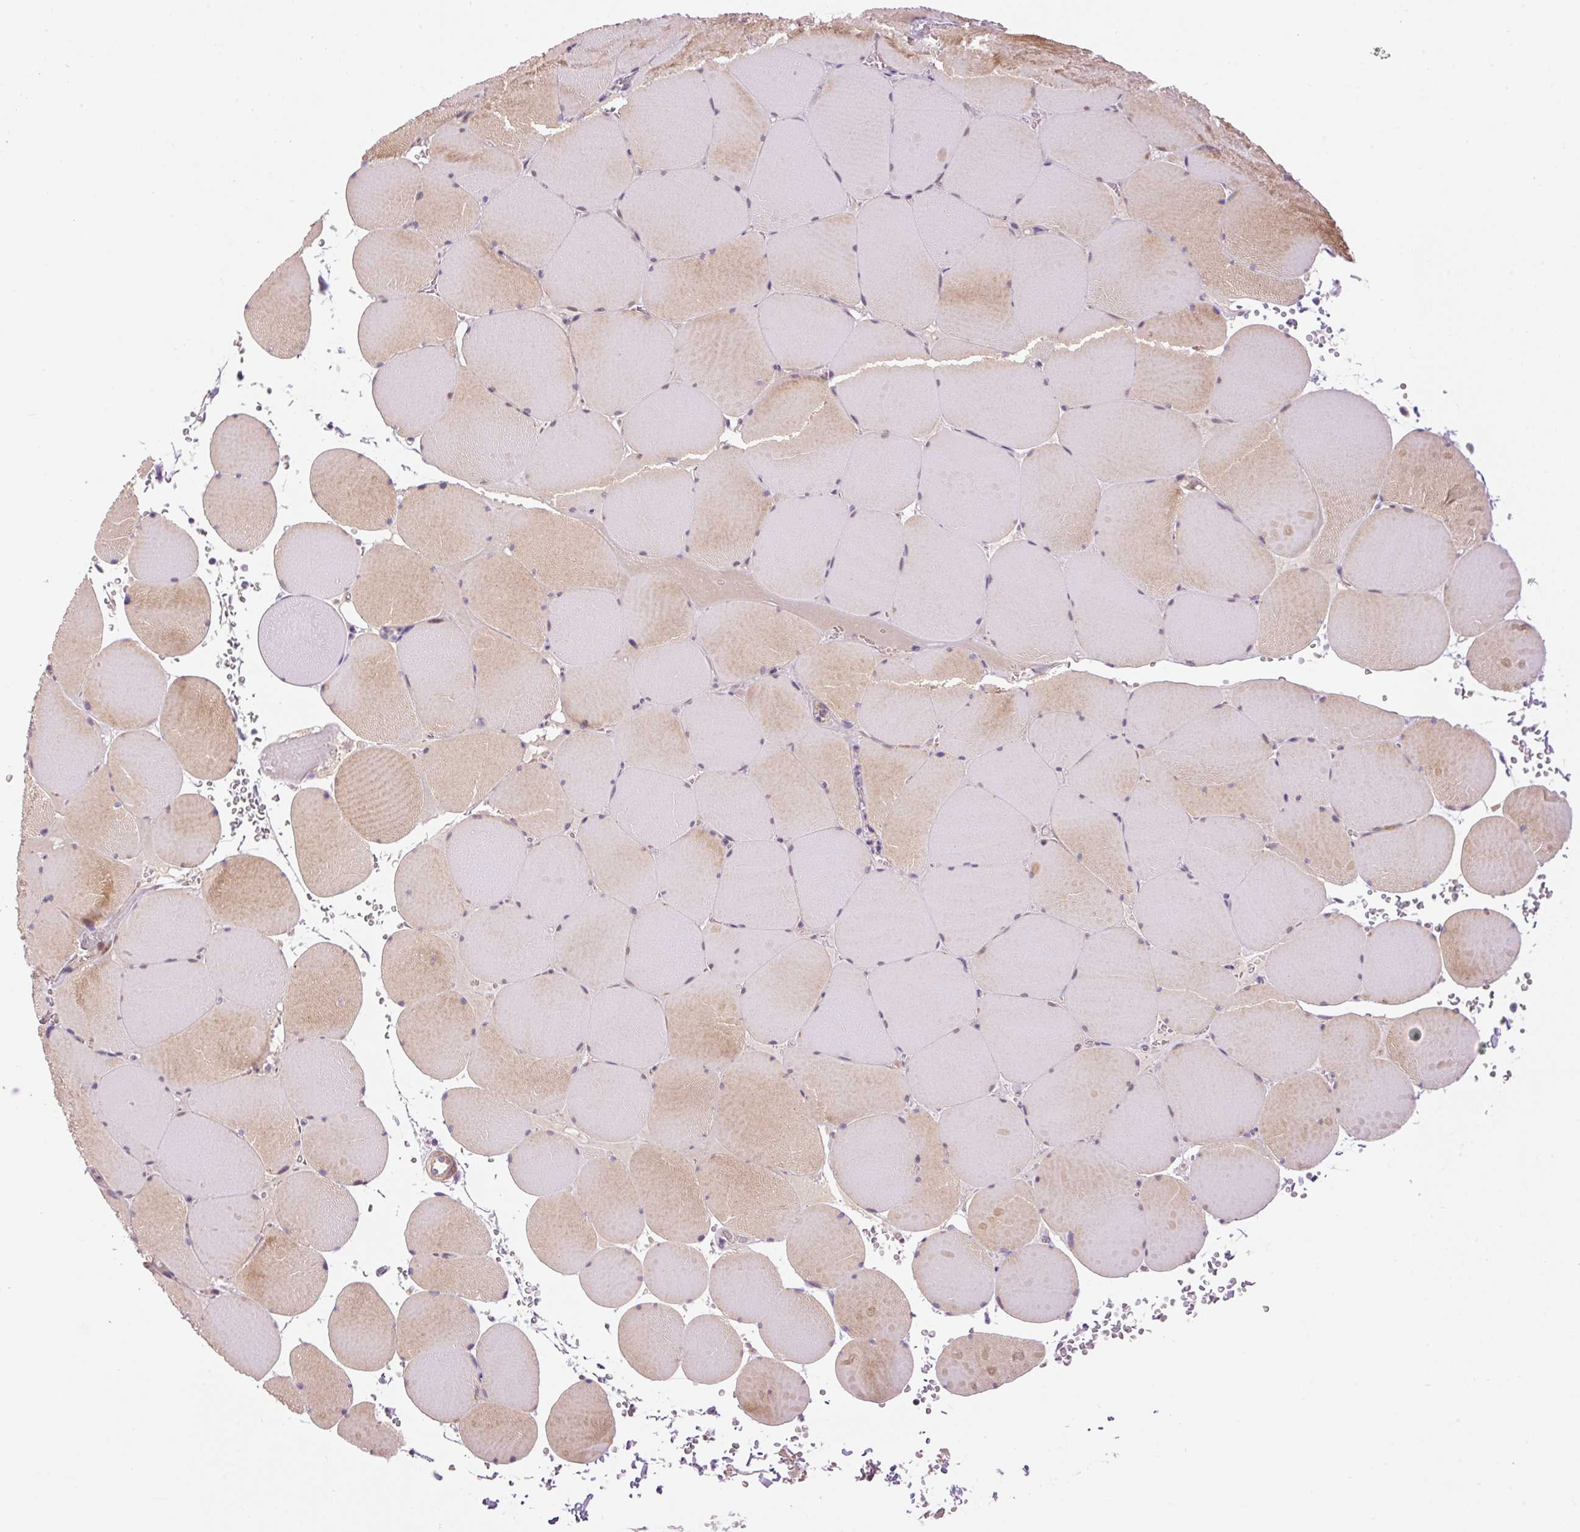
{"staining": {"intensity": "strong", "quantity": "25%-75%", "location": "cytoplasmic/membranous"}, "tissue": "skeletal muscle", "cell_type": "Myocytes", "image_type": "normal", "snomed": [{"axis": "morphology", "description": "Normal tissue, NOS"}, {"axis": "topography", "description": "Skeletal muscle"}, {"axis": "topography", "description": "Head-Neck"}], "caption": "This photomicrograph reveals unremarkable skeletal muscle stained with immunohistochemistry to label a protein in brown. The cytoplasmic/membranous of myocytes show strong positivity for the protein. Nuclei are counter-stained blue.", "gene": "HNF1A", "patient": {"sex": "male", "age": 66}}